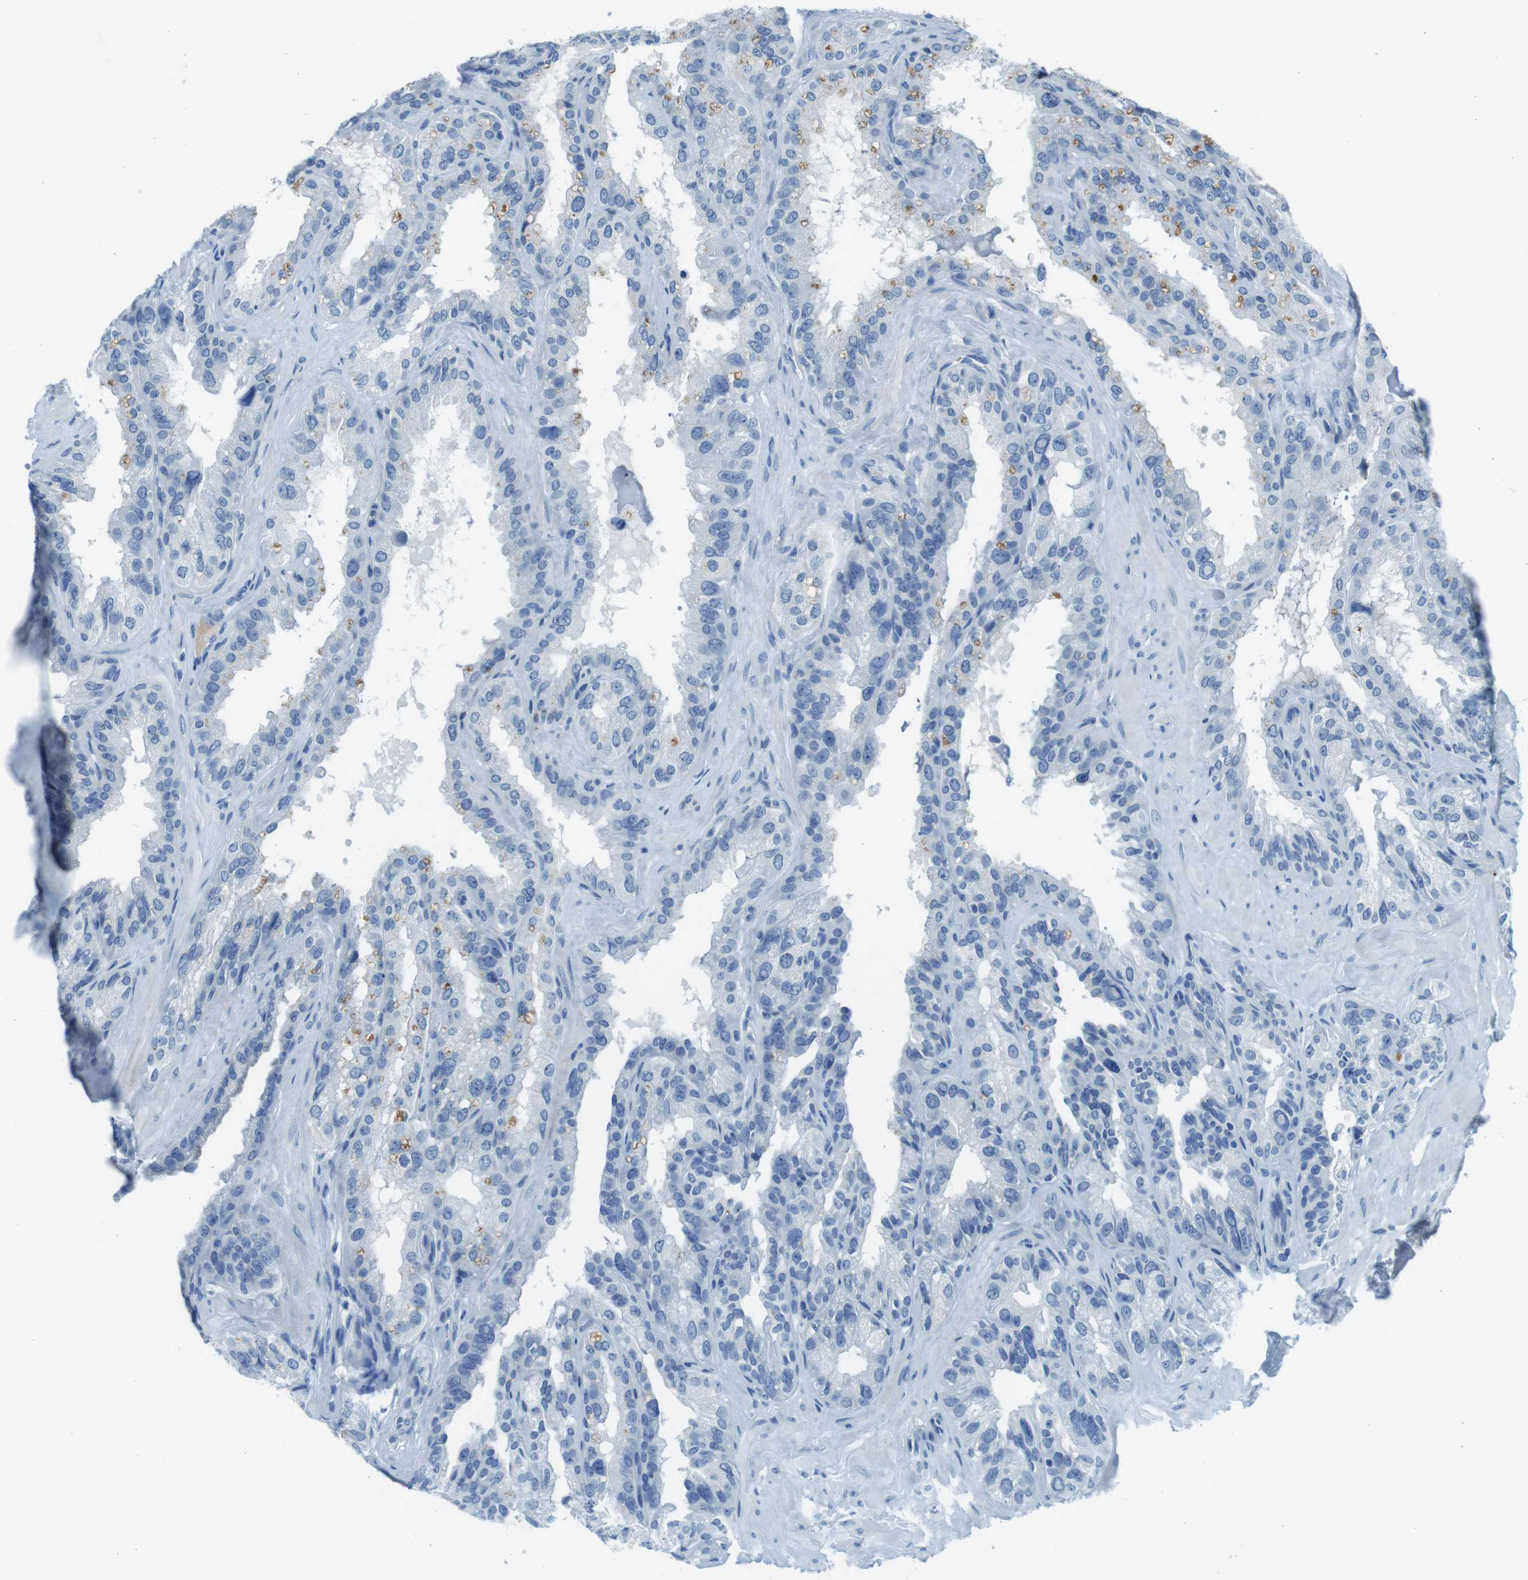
{"staining": {"intensity": "moderate", "quantity": "<25%", "location": "cytoplasmic/membranous"}, "tissue": "seminal vesicle", "cell_type": "Glandular cells", "image_type": "normal", "snomed": [{"axis": "morphology", "description": "Normal tissue, NOS"}, {"axis": "topography", "description": "Seminal veicle"}], "caption": "Brown immunohistochemical staining in unremarkable seminal vesicle displays moderate cytoplasmic/membranous staining in approximately <25% of glandular cells. (Stains: DAB in brown, nuclei in blue, Microscopy: brightfield microscopy at high magnification).", "gene": "IGHD", "patient": {"sex": "male", "age": 68}}